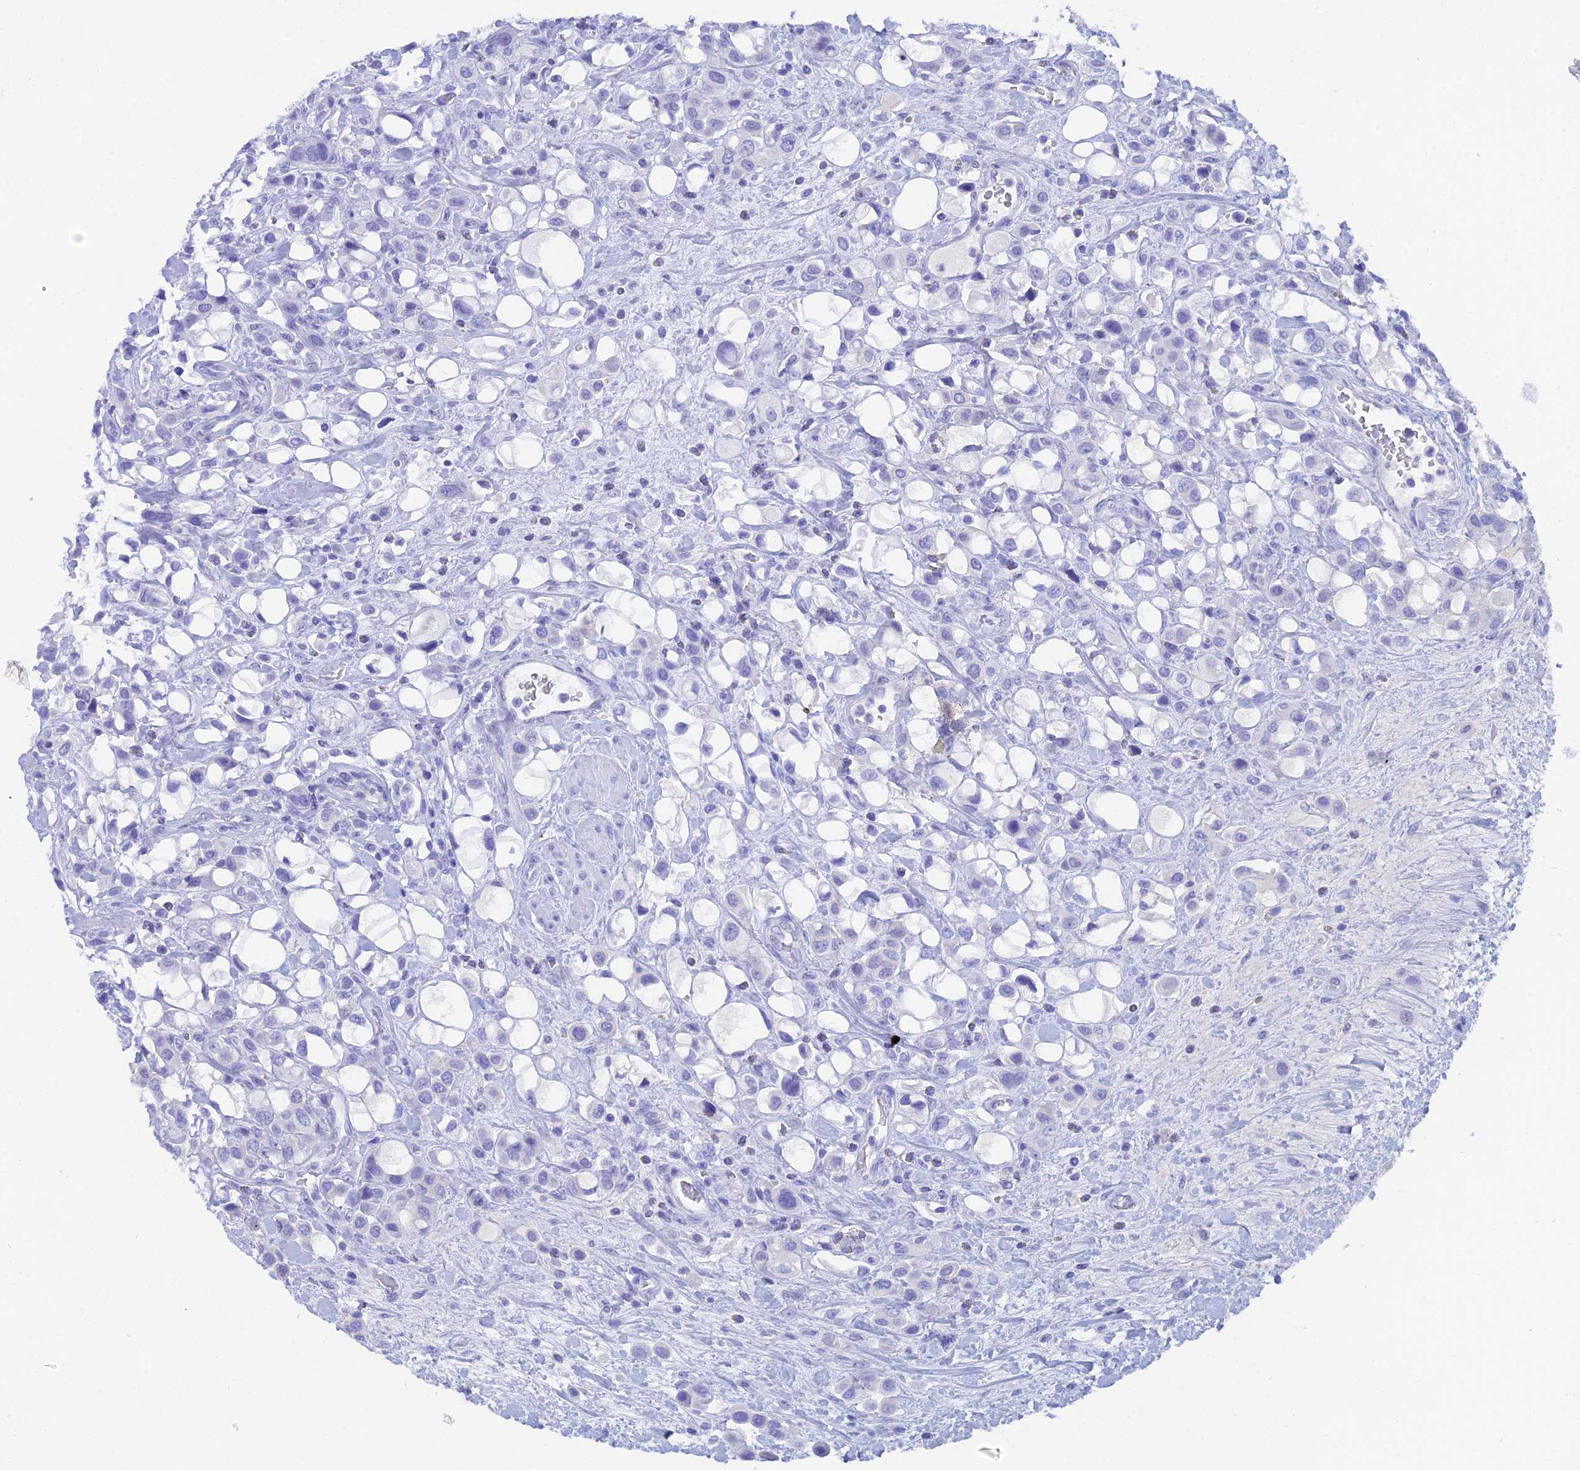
{"staining": {"intensity": "negative", "quantity": "none", "location": "none"}, "tissue": "urothelial cancer", "cell_type": "Tumor cells", "image_type": "cancer", "snomed": [{"axis": "morphology", "description": "Urothelial carcinoma, High grade"}, {"axis": "topography", "description": "Urinary bladder"}], "caption": "The photomicrograph exhibits no significant expression in tumor cells of urothelial cancer.", "gene": "REG1A", "patient": {"sex": "male", "age": 50}}